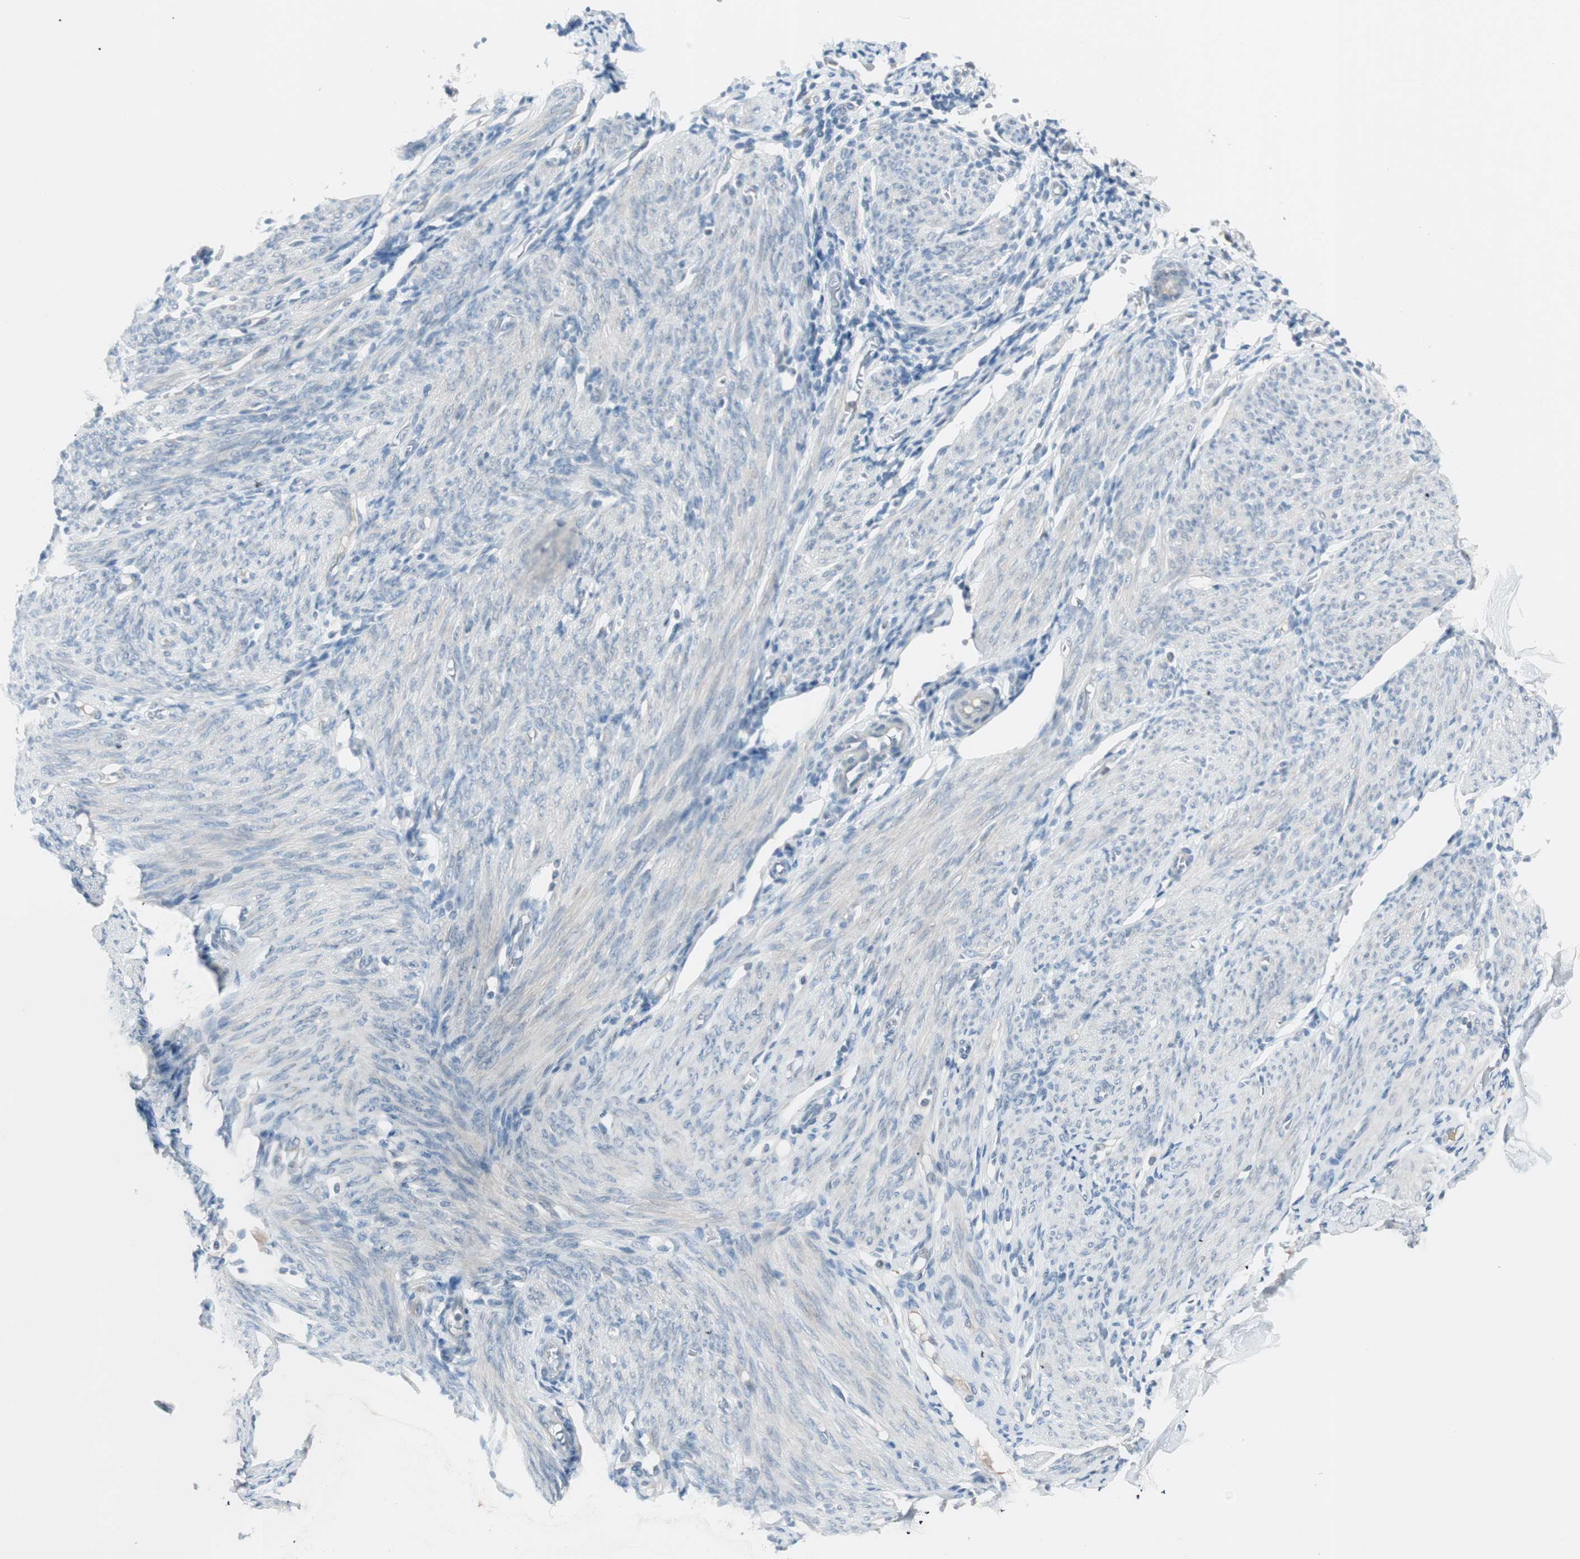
{"staining": {"intensity": "negative", "quantity": "none", "location": "none"}, "tissue": "endometrium", "cell_type": "Cells in endometrial stroma", "image_type": "normal", "snomed": [{"axis": "morphology", "description": "Normal tissue, NOS"}, {"axis": "topography", "description": "Endometrium"}], "caption": "Cells in endometrial stroma show no significant staining in normal endometrium.", "gene": "ITLN2", "patient": {"sex": "female", "age": 61}}